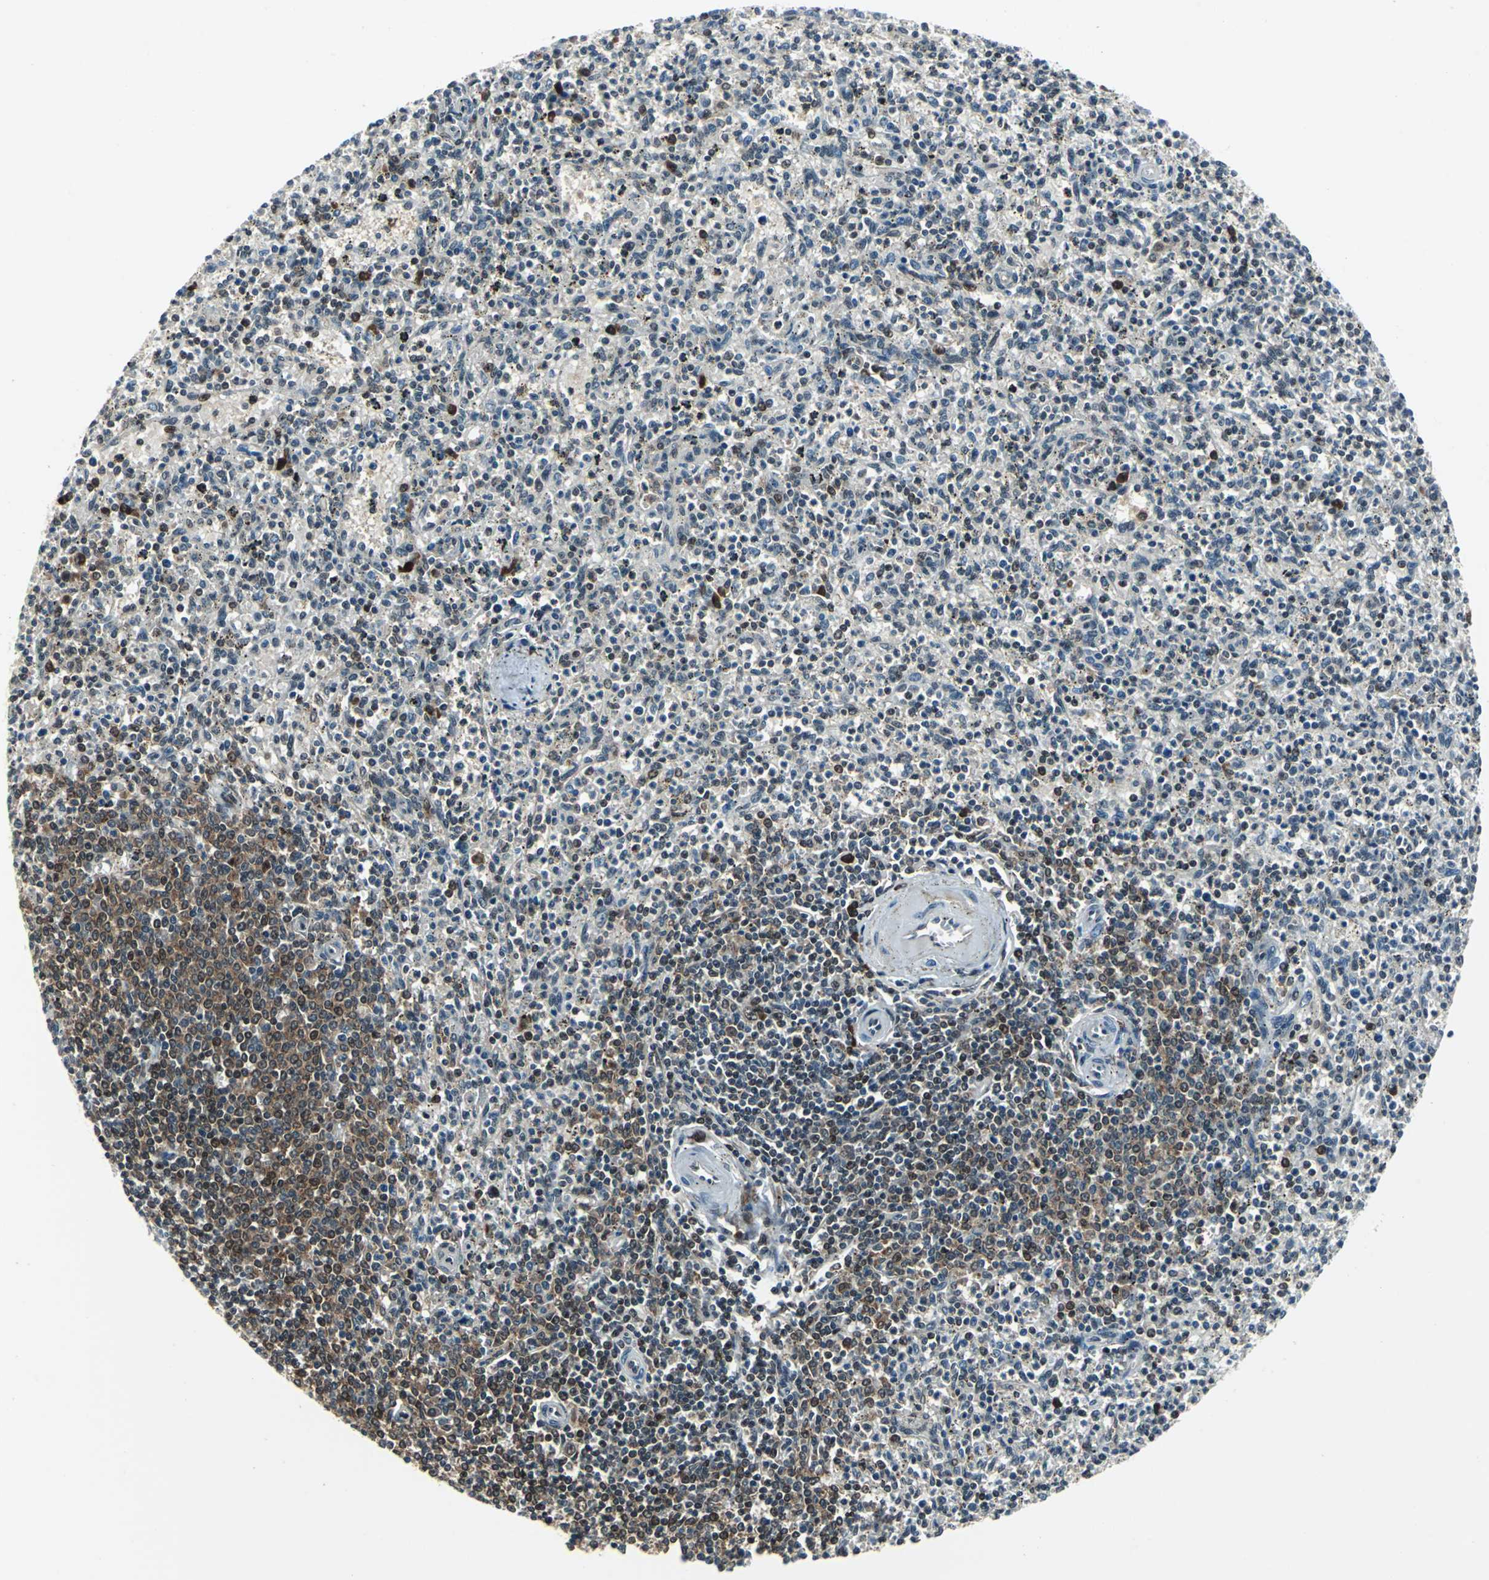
{"staining": {"intensity": "weak", "quantity": "25%-75%", "location": "cytoplasmic/membranous"}, "tissue": "spleen", "cell_type": "Cells in red pulp", "image_type": "normal", "snomed": [{"axis": "morphology", "description": "Normal tissue, NOS"}, {"axis": "topography", "description": "Spleen"}], "caption": "Spleen stained with a brown dye shows weak cytoplasmic/membranous positive staining in approximately 25%-75% of cells in red pulp.", "gene": "POLR3K", "patient": {"sex": "male", "age": 72}}